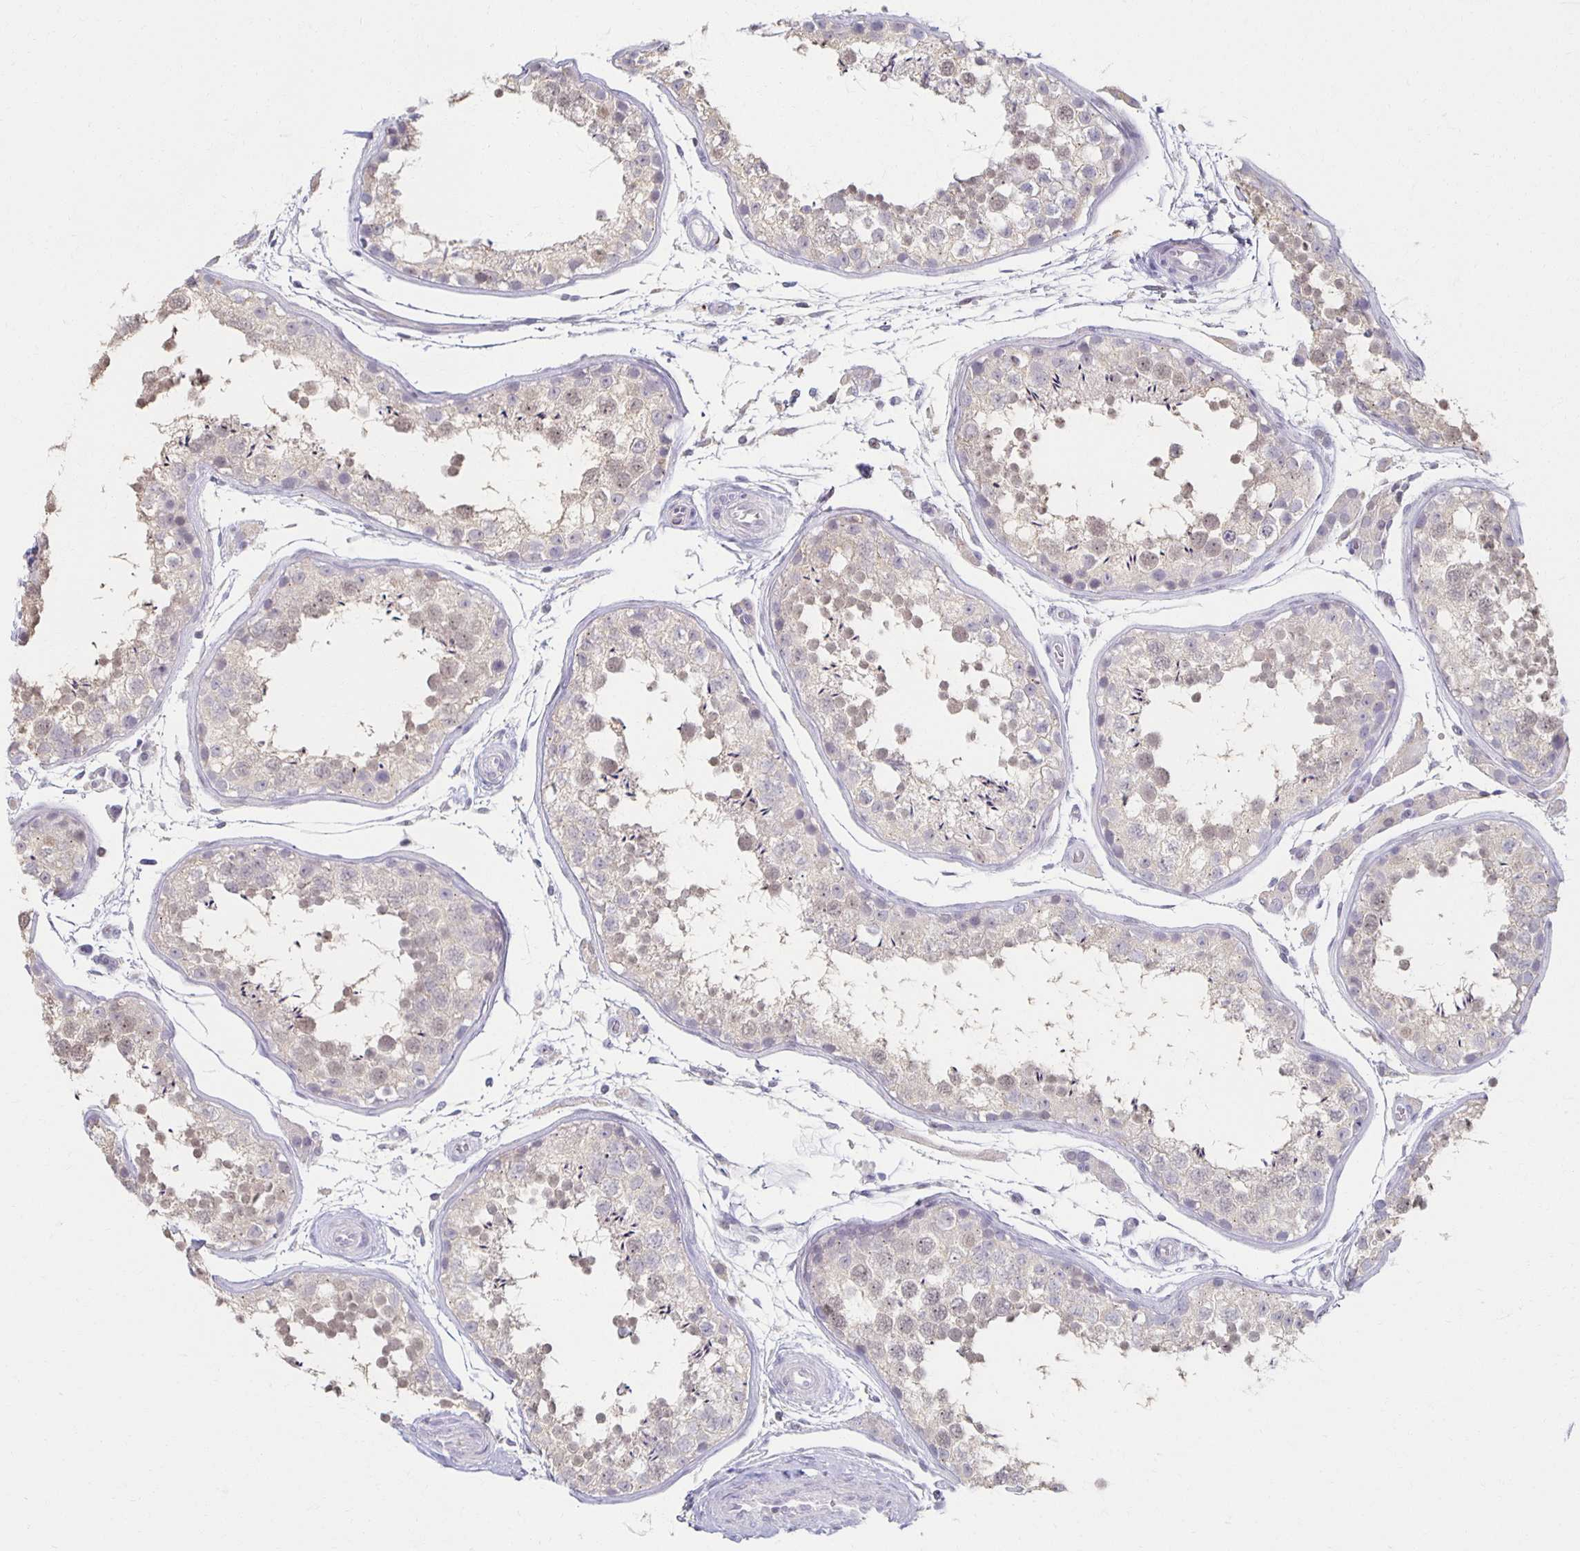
{"staining": {"intensity": "weak", "quantity": "25%-75%", "location": "cytoplasmic/membranous,nuclear"}, "tissue": "testis", "cell_type": "Cells in seminiferous ducts", "image_type": "normal", "snomed": [{"axis": "morphology", "description": "Normal tissue, NOS"}, {"axis": "topography", "description": "Testis"}], "caption": "Brown immunohistochemical staining in unremarkable testis demonstrates weak cytoplasmic/membranous,nuclear positivity in approximately 25%-75% of cells in seminiferous ducts.", "gene": "ZNF692", "patient": {"sex": "male", "age": 29}}